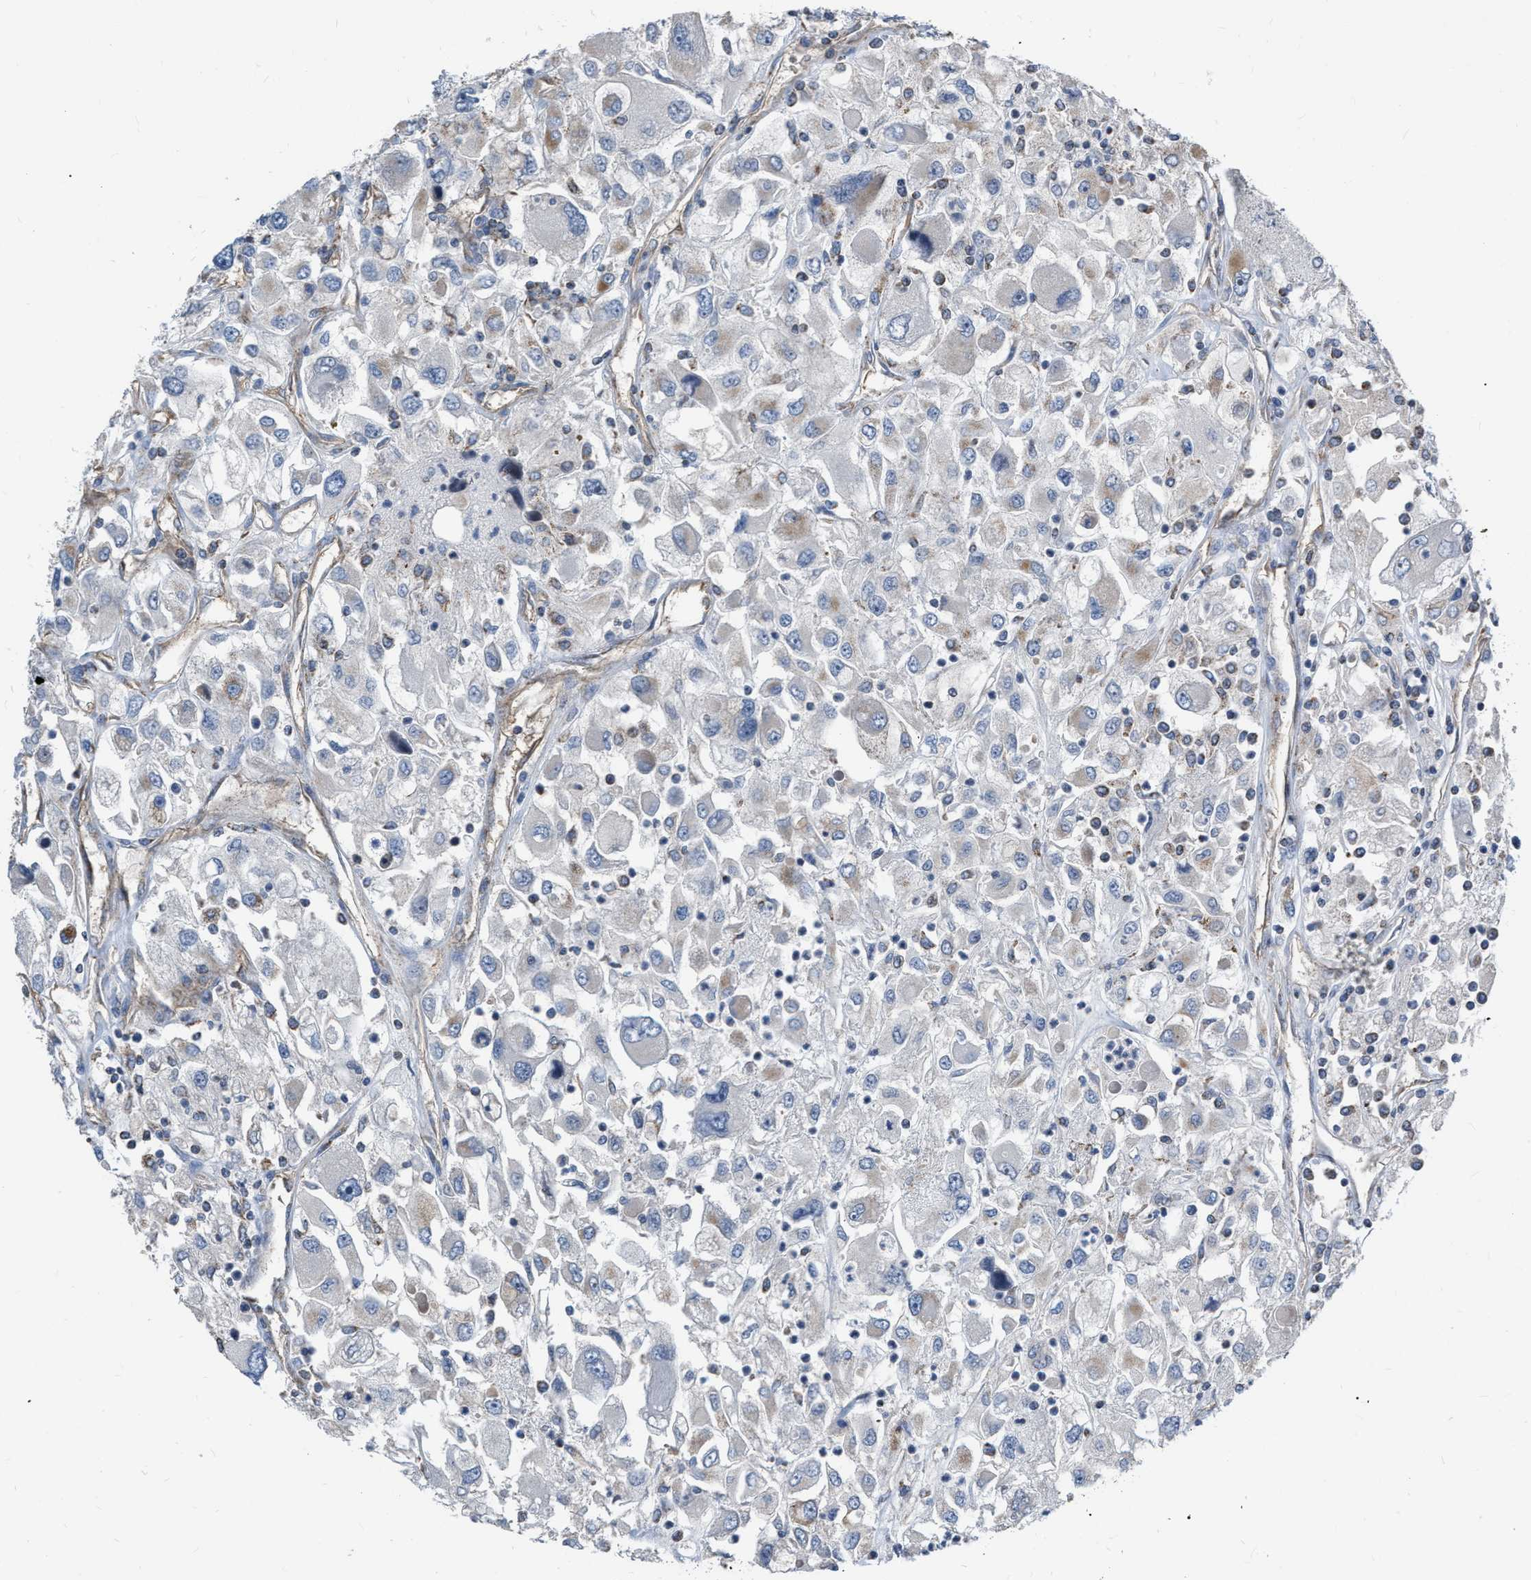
{"staining": {"intensity": "weak", "quantity": "<25%", "location": "cytoplasmic/membranous"}, "tissue": "renal cancer", "cell_type": "Tumor cells", "image_type": "cancer", "snomed": [{"axis": "morphology", "description": "Adenocarcinoma, NOS"}, {"axis": "topography", "description": "Kidney"}], "caption": "Tumor cells show no significant expression in renal cancer (adenocarcinoma).", "gene": "DDX56", "patient": {"sex": "female", "age": 52}}